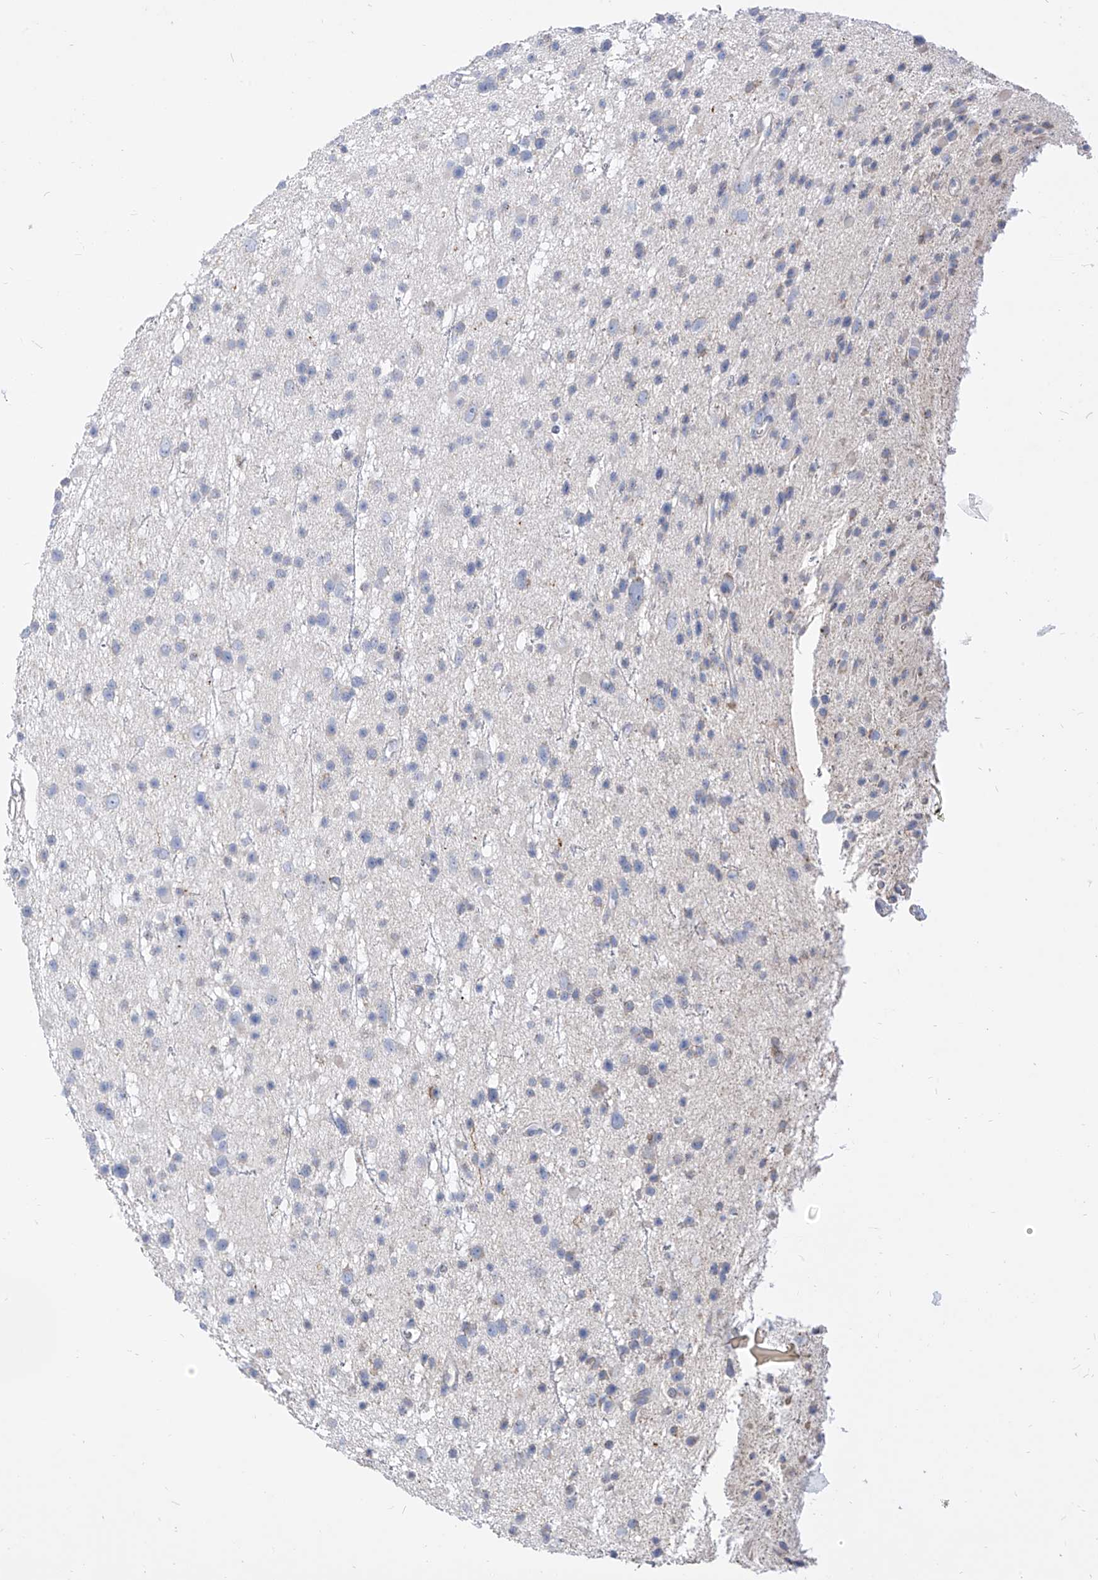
{"staining": {"intensity": "negative", "quantity": "none", "location": "none"}, "tissue": "glioma", "cell_type": "Tumor cells", "image_type": "cancer", "snomed": [{"axis": "morphology", "description": "Glioma, malignant, Low grade"}, {"axis": "topography", "description": "Cerebral cortex"}], "caption": "Image shows no protein expression in tumor cells of malignant low-grade glioma tissue.", "gene": "RASA2", "patient": {"sex": "female", "age": 39}}